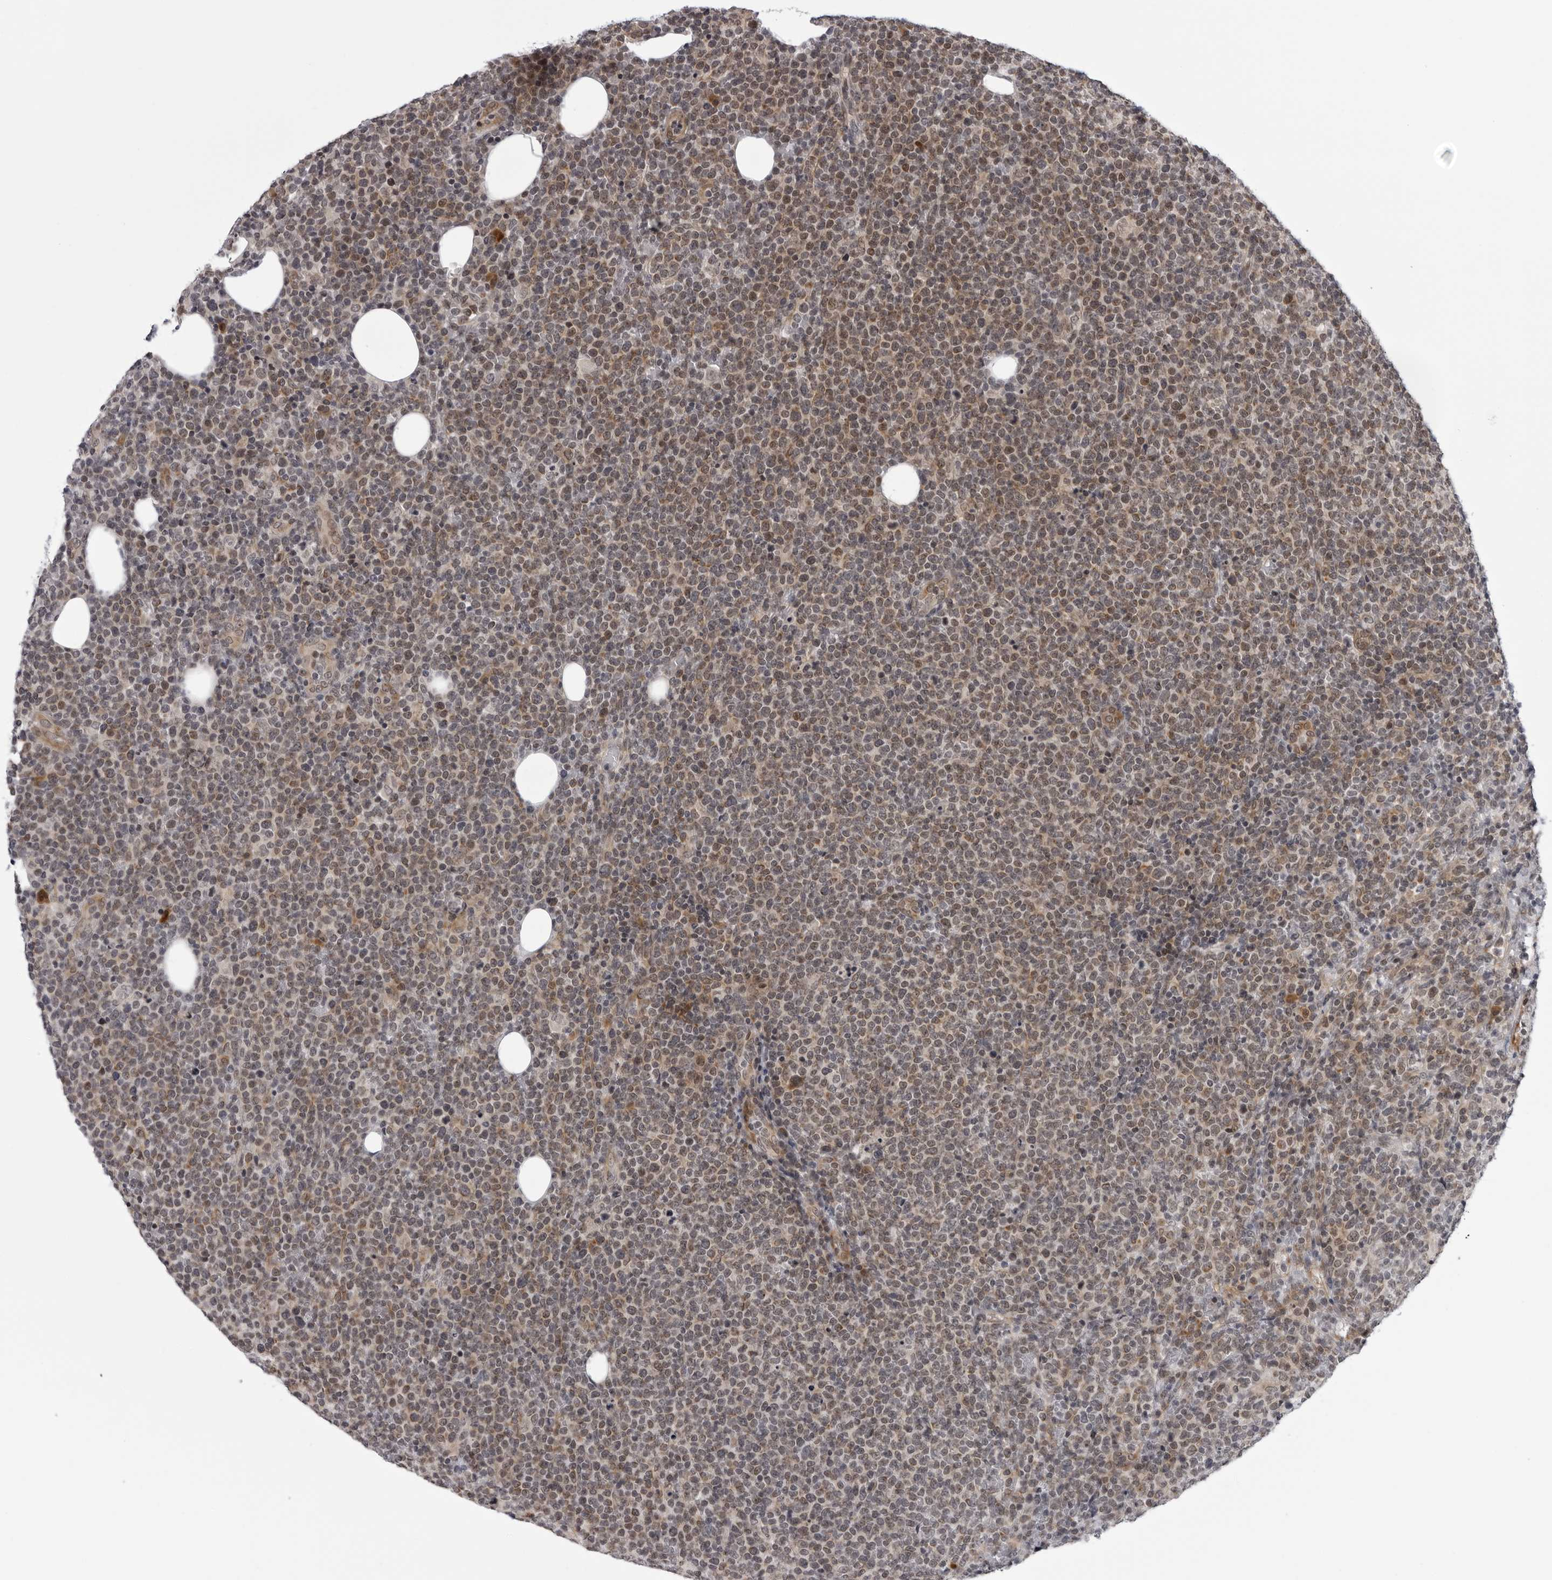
{"staining": {"intensity": "moderate", "quantity": "25%-75%", "location": "nuclear"}, "tissue": "lymphoma", "cell_type": "Tumor cells", "image_type": "cancer", "snomed": [{"axis": "morphology", "description": "Malignant lymphoma, non-Hodgkin's type, High grade"}, {"axis": "topography", "description": "Lymph node"}], "caption": "Immunohistochemistry of high-grade malignant lymphoma, non-Hodgkin's type exhibits medium levels of moderate nuclear positivity in approximately 25%-75% of tumor cells.", "gene": "GCSAML", "patient": {"sex": "male", "age": 61}}